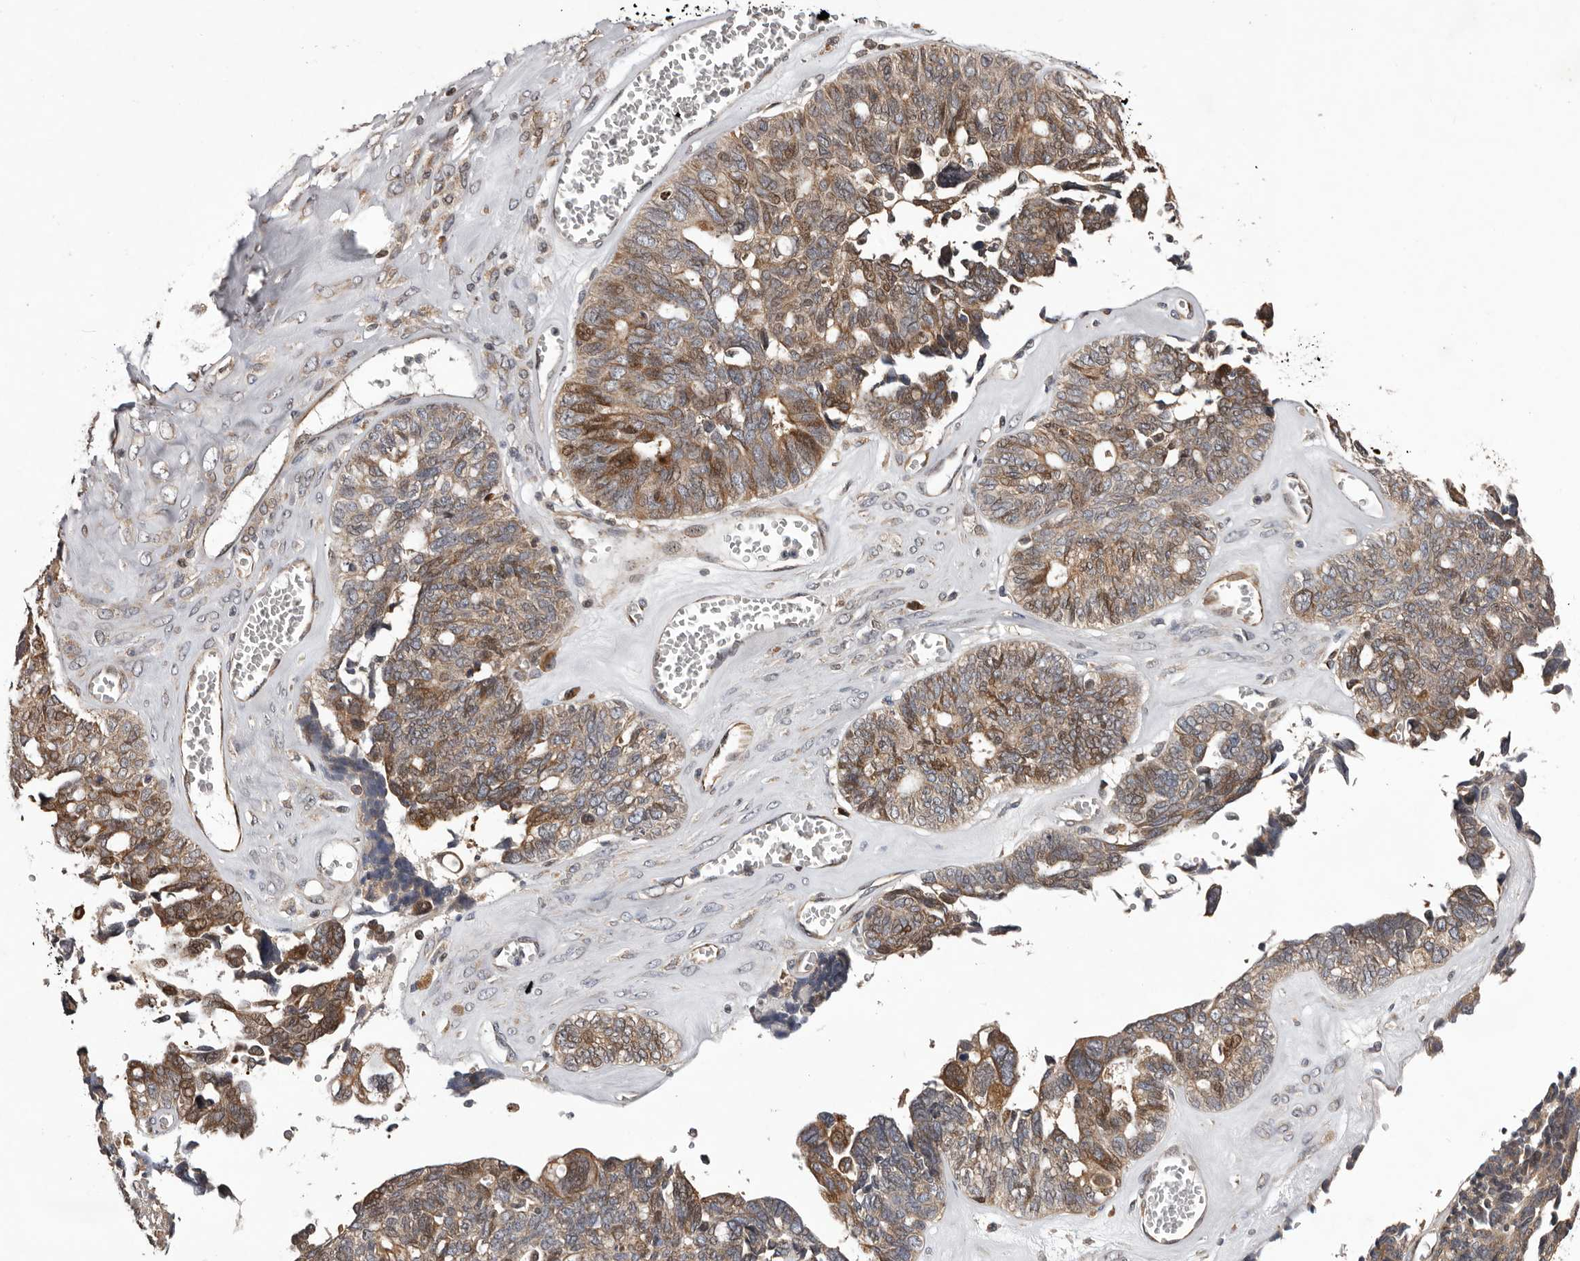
{"staining": {"intensity": "moderate", "quantity": ">75%", "location": "cytoplasmic/membranous,nuclear"}, "tissue": "ovarian cancer", "cell_type": "Tumor cells", "image_type": "cancer", "snomed": [{"axis": "morphology", "description": "Cystadenocarcinoma, serous, NOS"}, {"axis": "topography", "description": "Ovary"}], "caption": "Immunohistochemical staining of ovarian cancer exhibits medium levels of moderate cytoplasmic/membranous and nuclear staining in approximately >75% of tumor cells. Nuclei are stained in blue.", "gene": "GADD45B", "patient": {"sex": "female", "age": 79}}